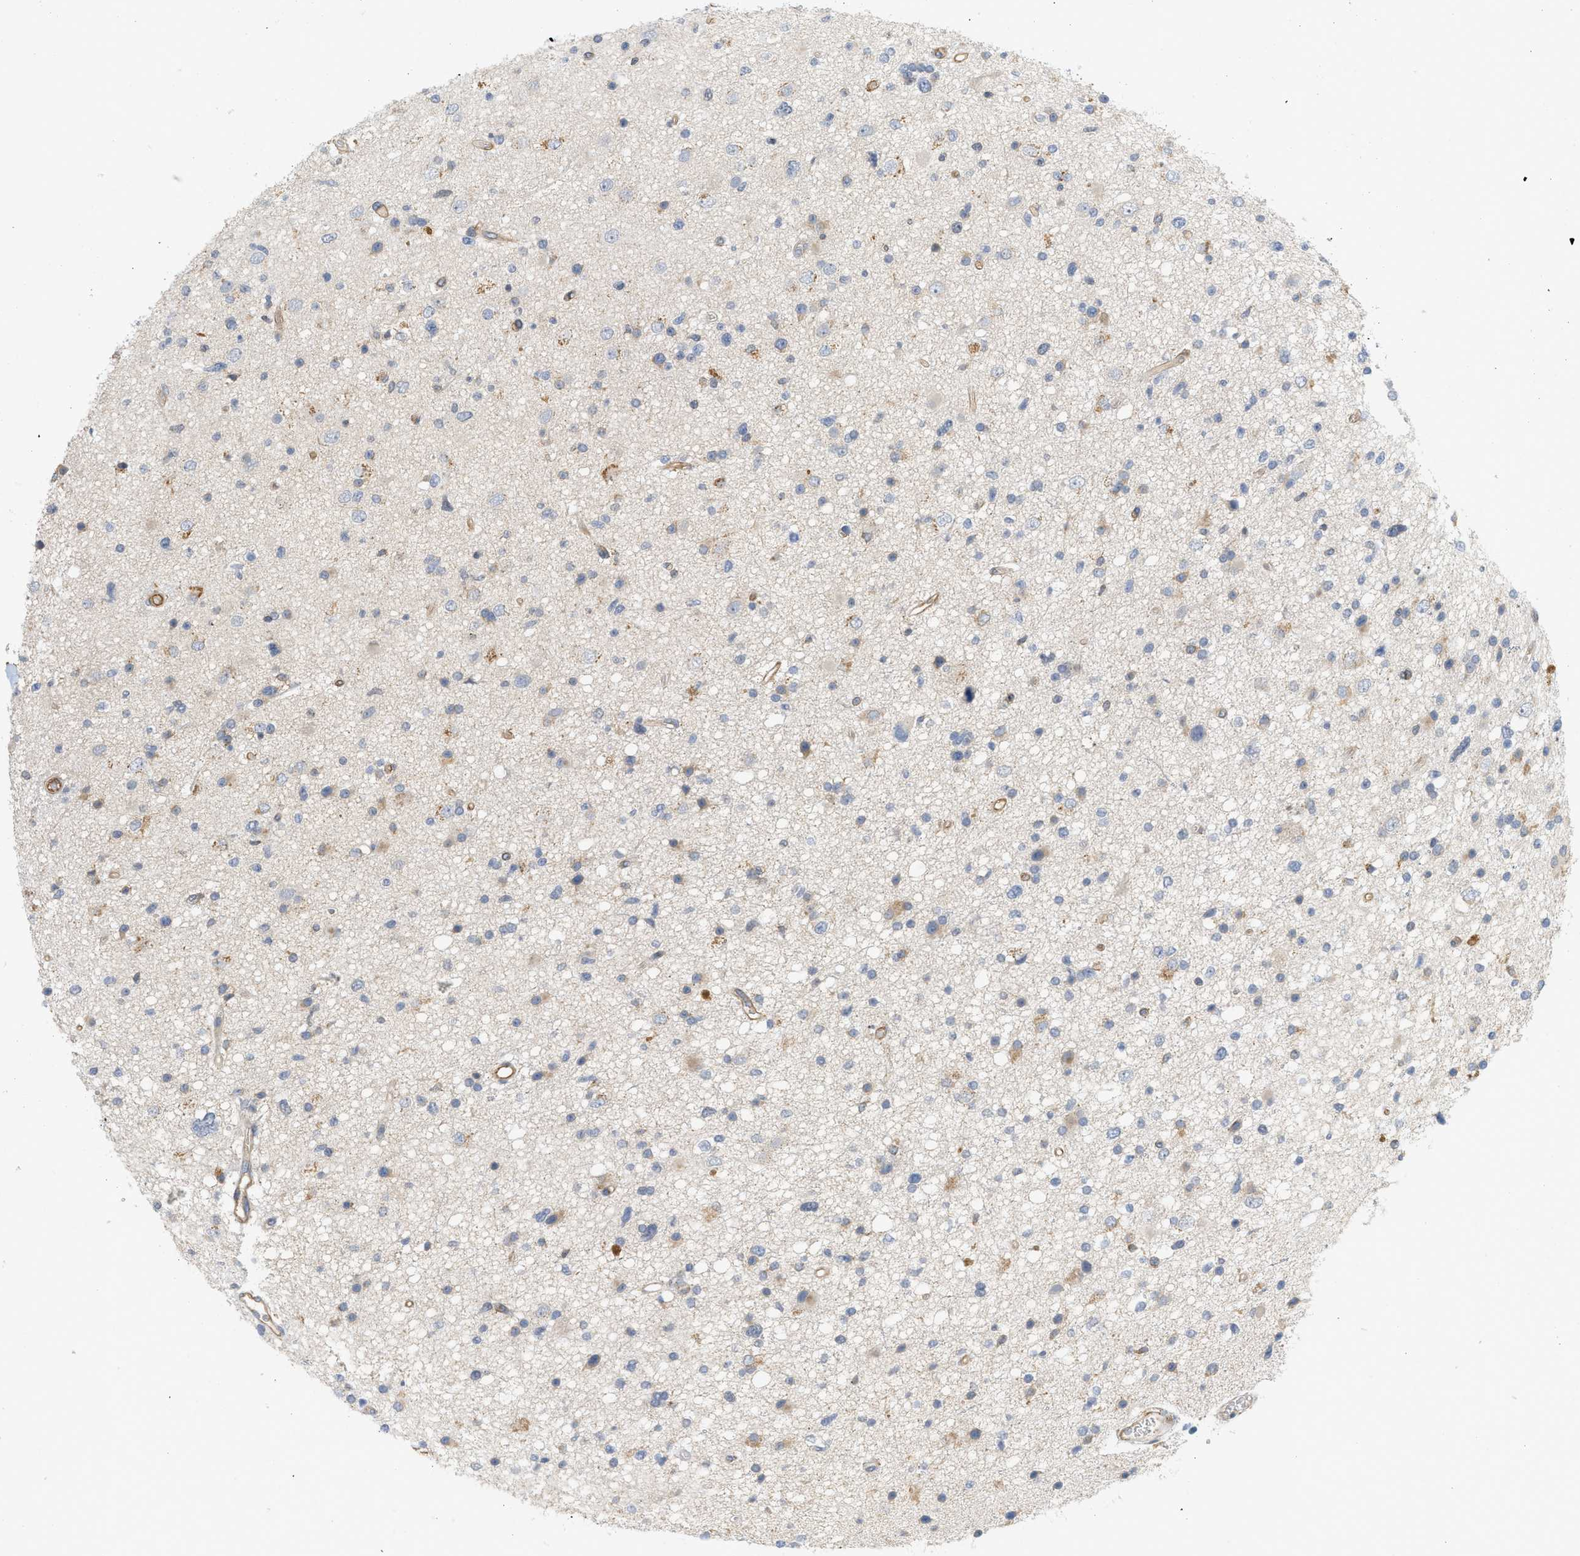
{"staining": {"intensity": "moderate", "quantity": "<25%", "location": "cytoplasmic/membranous"}, "tissue": "glioma", "cell_type": "Tumor cells", "image_type": "cancer", "snomed": [{"axis": "morphology", "description": "Glioma, malignant, High grade"}, {"axis": "topography", "description": "Brain"}], "caption": "A low amount of moderate cytoplasmic/membranous staining is identified in approximately <25% of tumor cells in high-grade glioma (malignant) tissue.", "gene": "SVOP", "patient": {"sex": "male", "age": 33}}